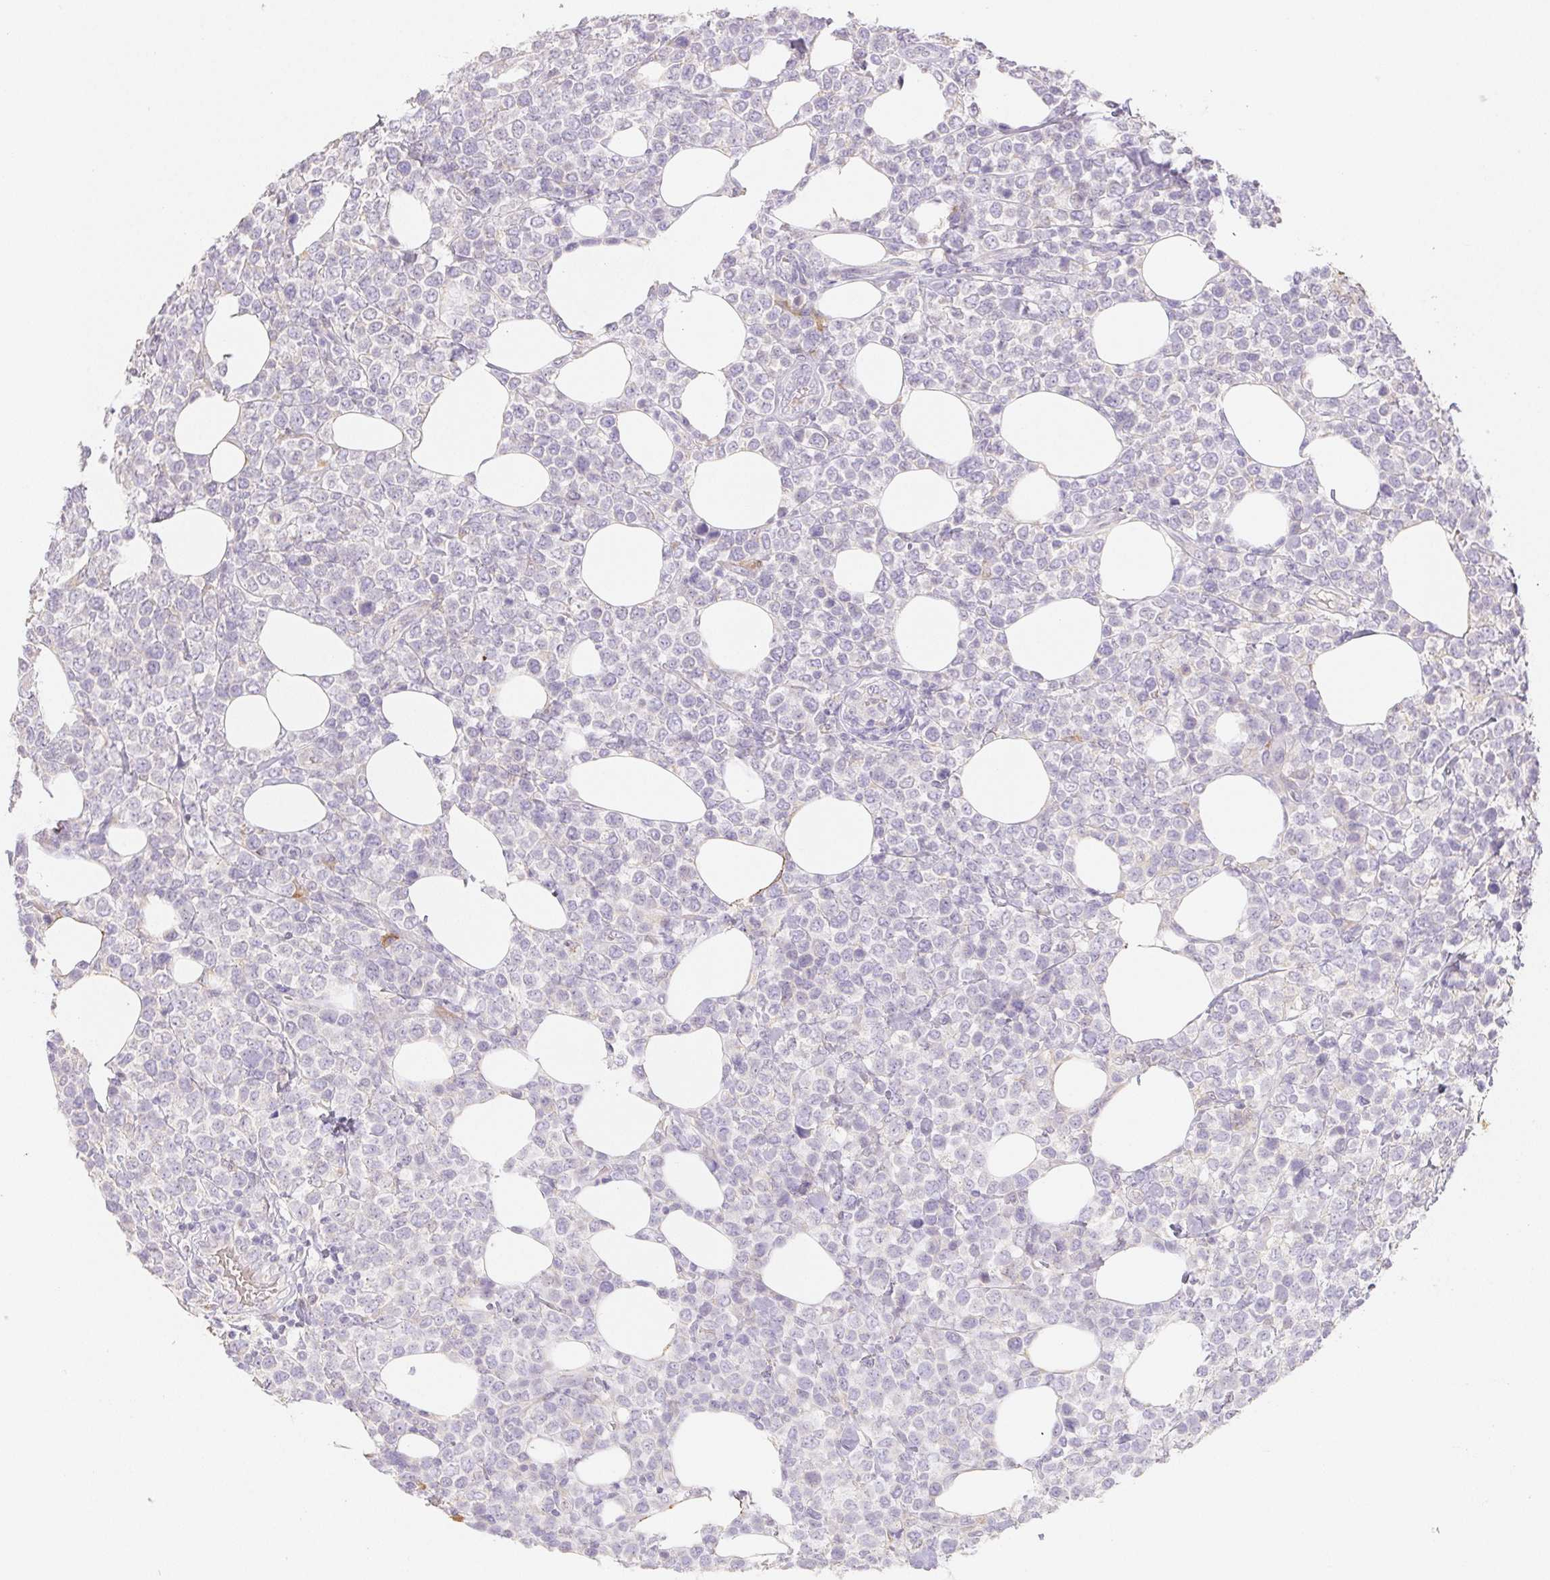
{"staining": {"intensity": "negative", "quantity": "none", "location": "none"}, "tissue": "lymphoma", "cell_type": "Tumor cells", "image_type": "cancer", "snomed": [{"axis": "morphology", "description": "Malignant lymphoma, non-Hodgkin's type, High grade"}, {"axis": "topography", "description": "Soft tissue"}], "caption": "The image reveals no staining of tumor cells in high-grade malignant lymphoma, non-Hodgkin's type.", "gene": "ACVR1B", "patient": {"sex": "female", "age": 56}}